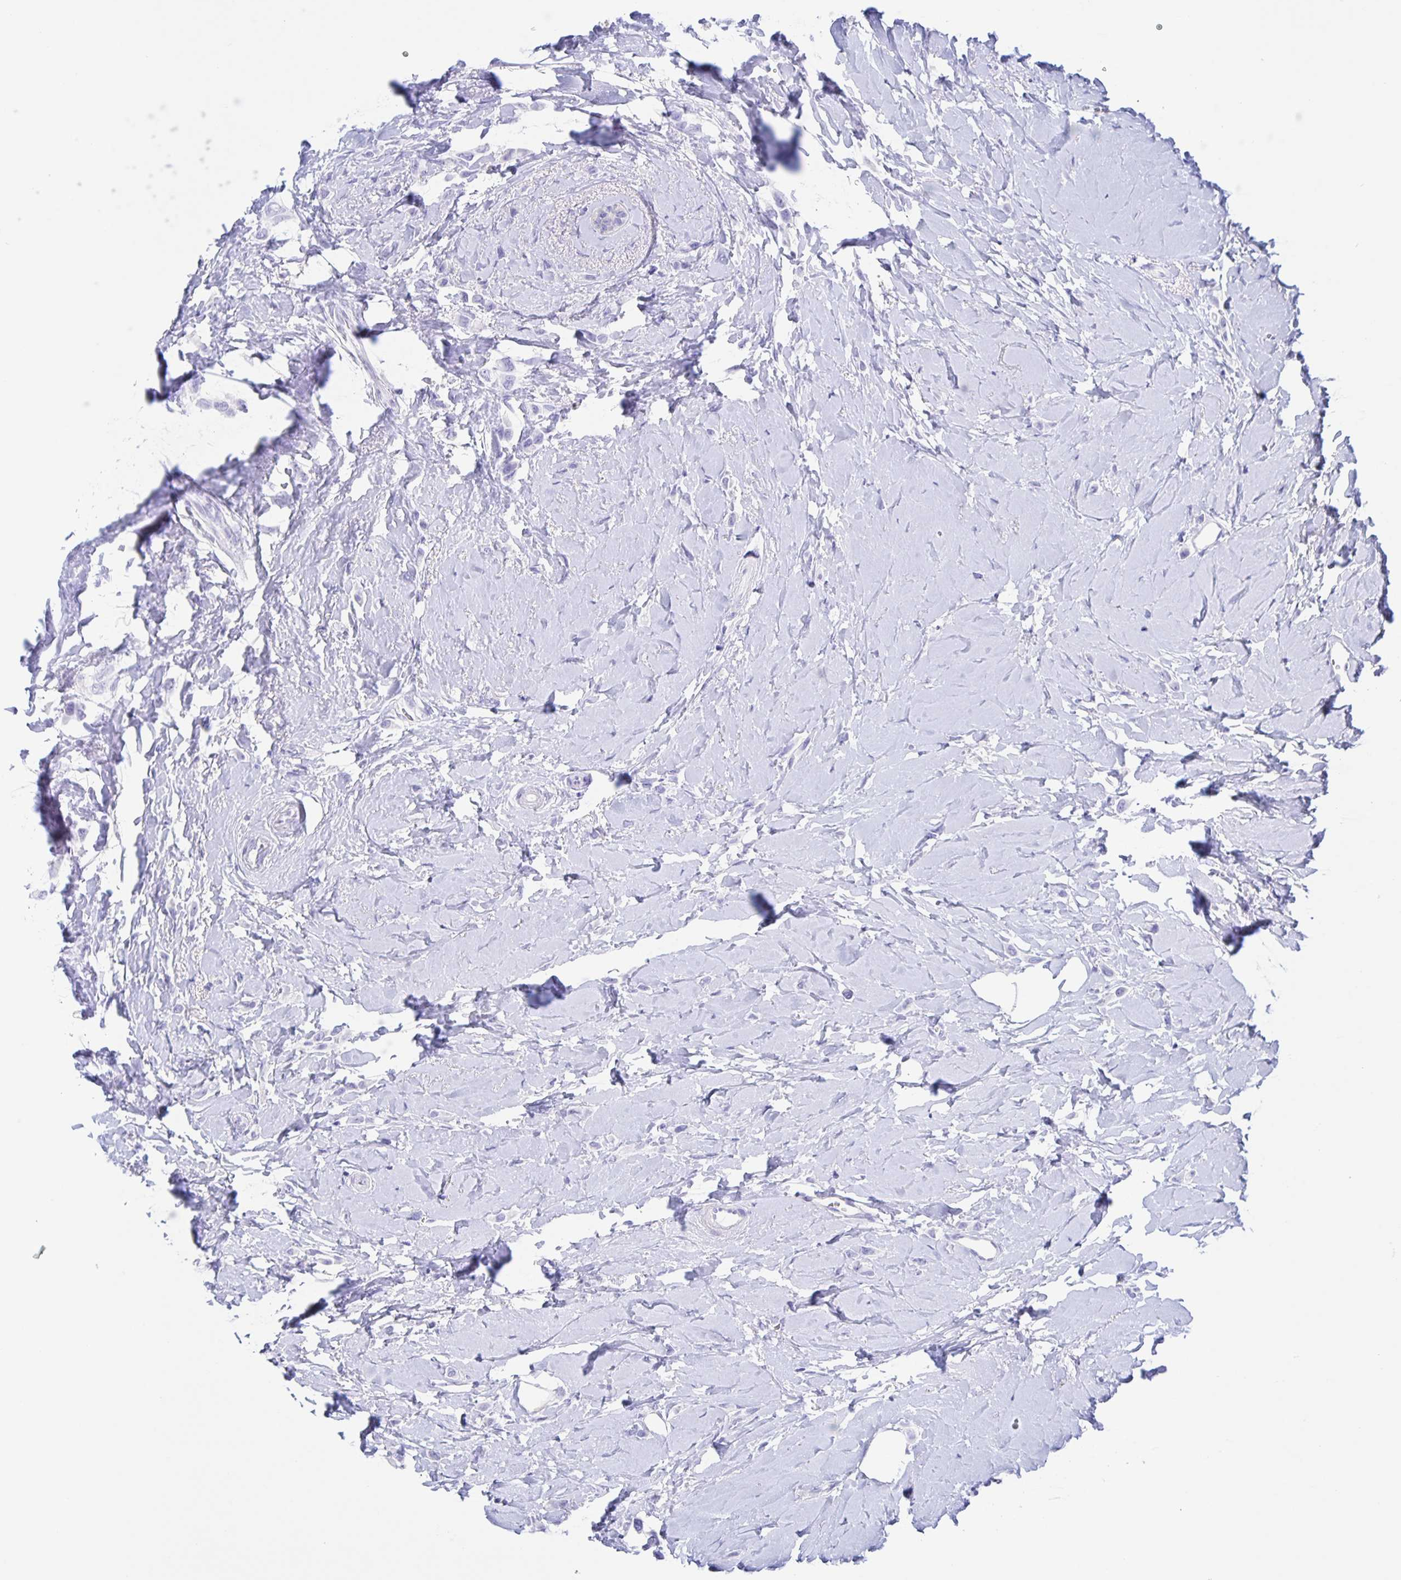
{"staining": {"intensity": "negative", "quantity": "none", "location": "none"}, "tissue": "breast cancer", "cell_type": "Tumor cells", "image_type": "cancer", "snomed": [{"axis": "morphology", "description": "Lobular carcinoma"}, {"axis": "topography", "description": "Breast"}], "caption": "Immunohistochemistry photomicrograph of human breast lobular carcinoma stained for a protein (brown), which exhibits no expression in tumor cells.", "gene": "DMBT1", "patient": {"sex": "female", "age": 66}}